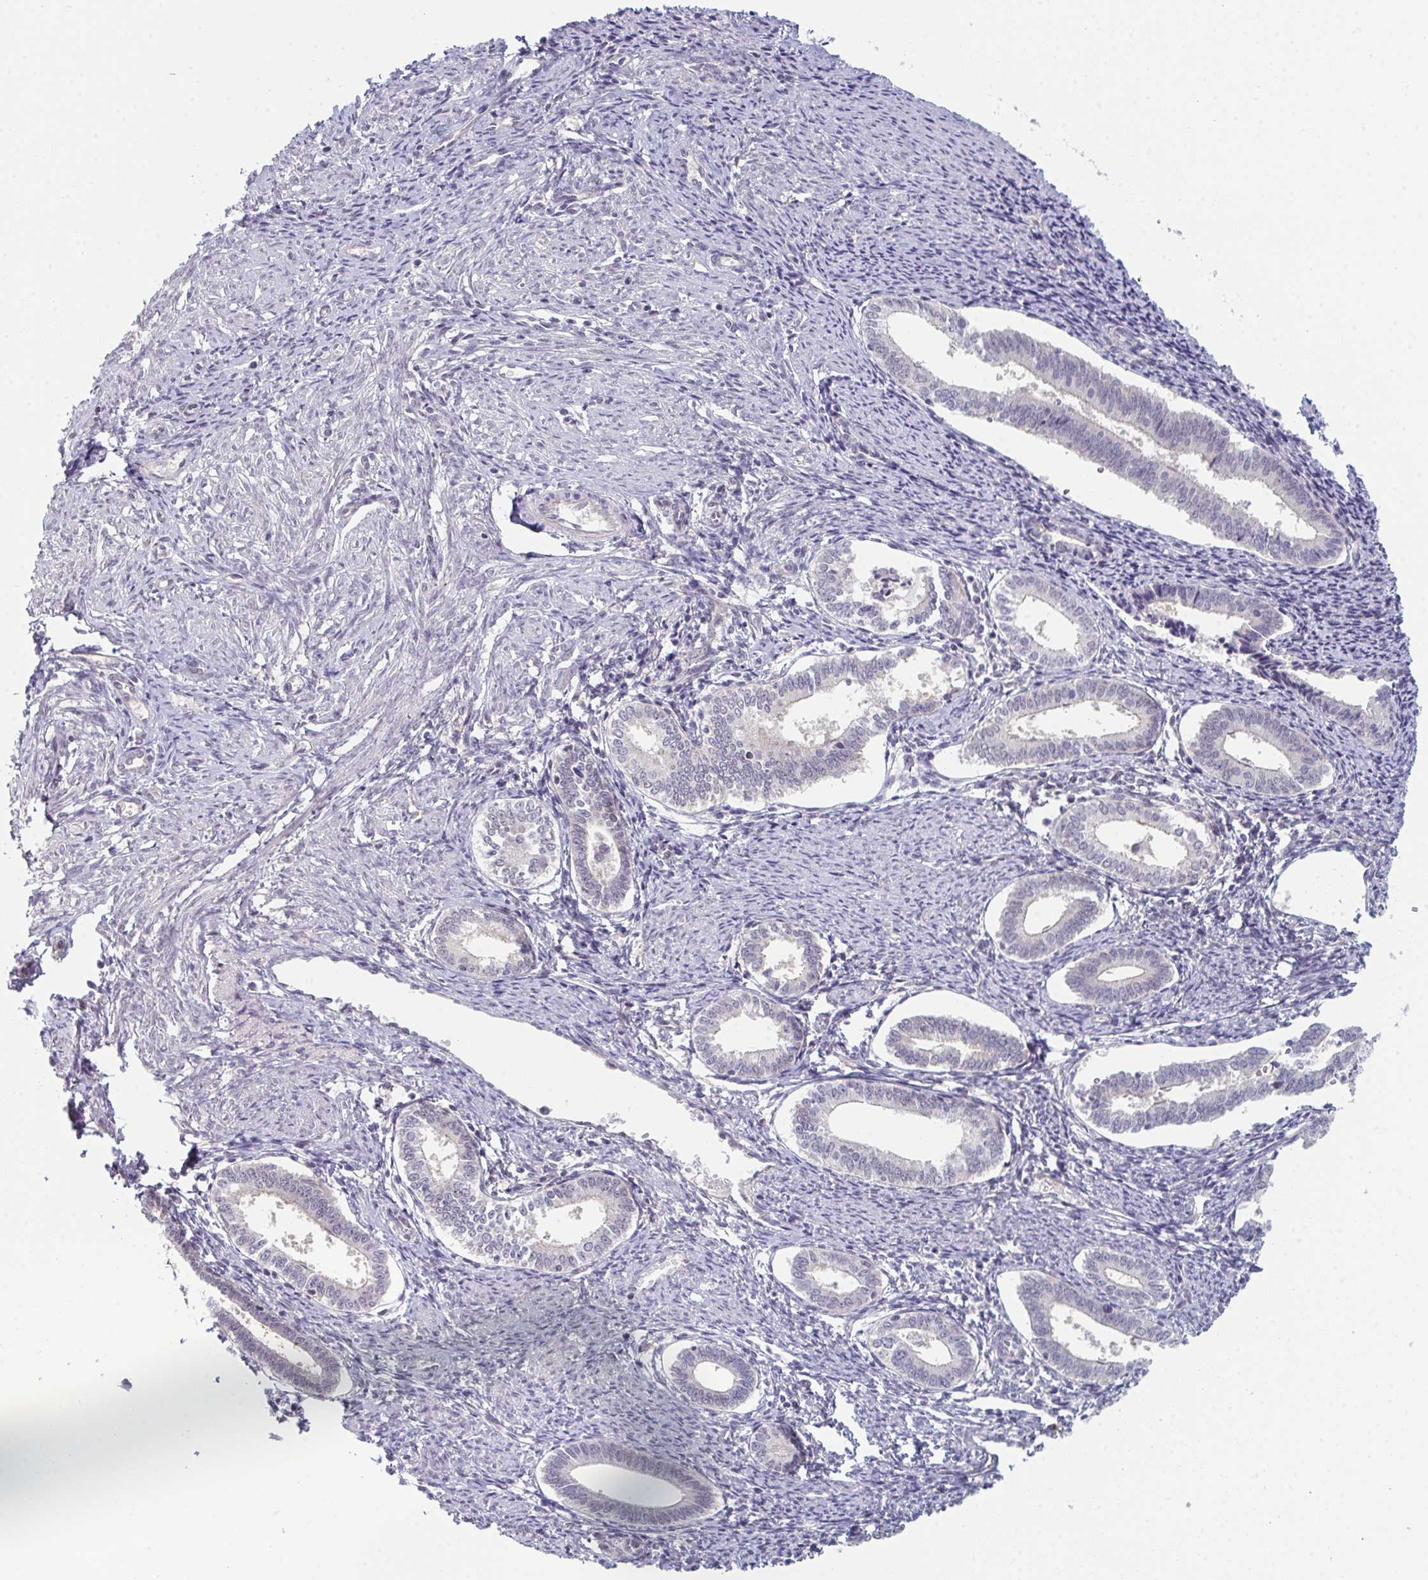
{"staining": {"intensity": "negative", "quantity": "none", "location": "none"}, "tissue": "endometrium", "cell_type": "Cells in endometrial stroma", "image_type": "normal", "snomed": [{"axis": "morphology", "description": "Normal tissue, NOS"}, {"axis": "topography", "description": "Endometrium"}], "caption": "Cells in endometrial stroma are negative for protein expression in unremarkable human endometrium.", "gene": "ZNF214", "patient": {"sex": "female", "age": 41}}